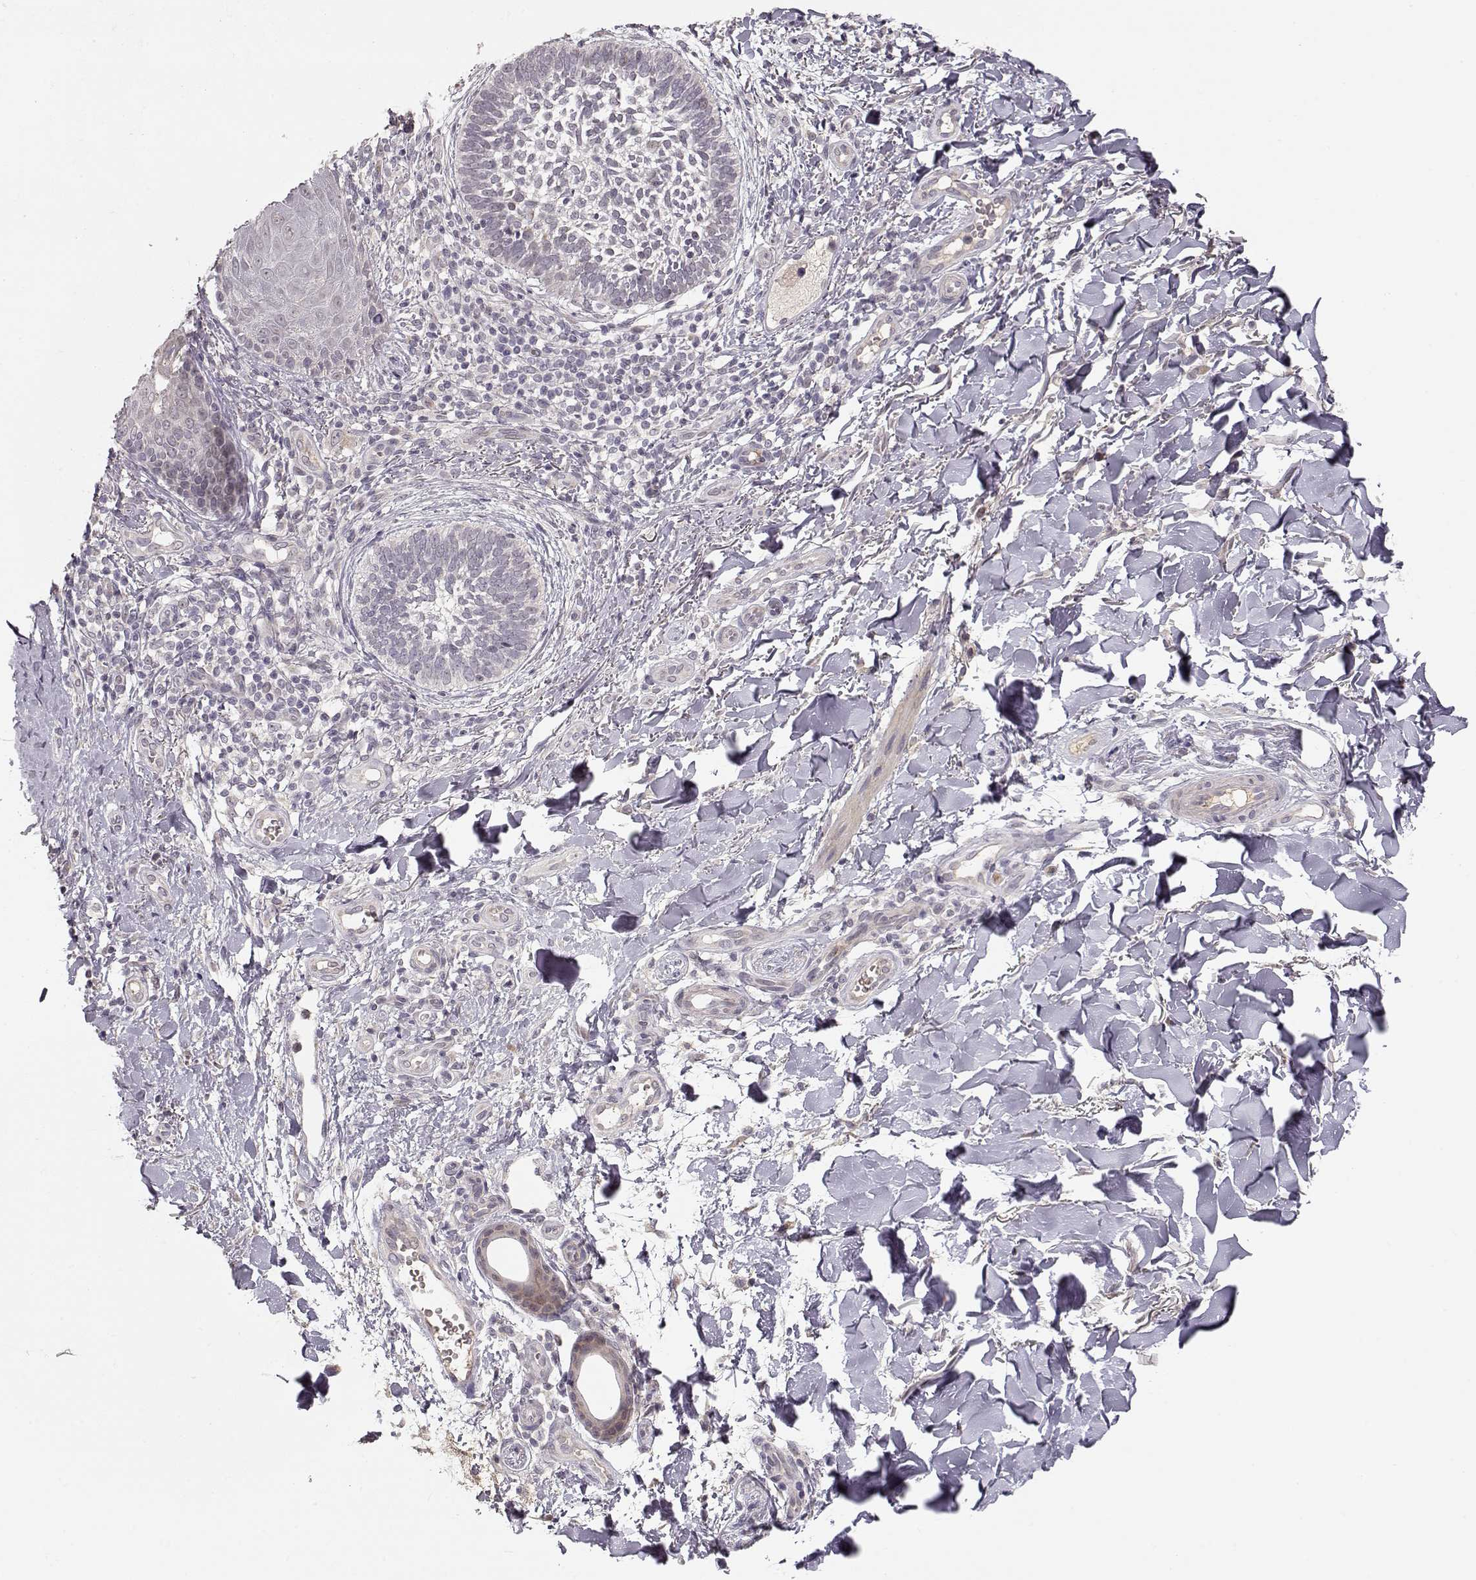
{"staining": {"intensity": "negative", "quantity": "none", "location": "none"}, "tissue": "skin cancer", "cell_type": "Tumor cells", "image_type": "cancer", "snomed": [{"axis": "morphology", "description": "Normal tissue, NOS"}, {"axis": "morphology", "description": "Basal cell carcinoma"}, {"axis": "topography", "description": "Skin"}], "caption": "The immunohistochemistry photomicrograph has no significant expression in tumor cells of skin cancer tissue.", "gene": "PNMT", "patient": {"sex": "male", "age": 46}}